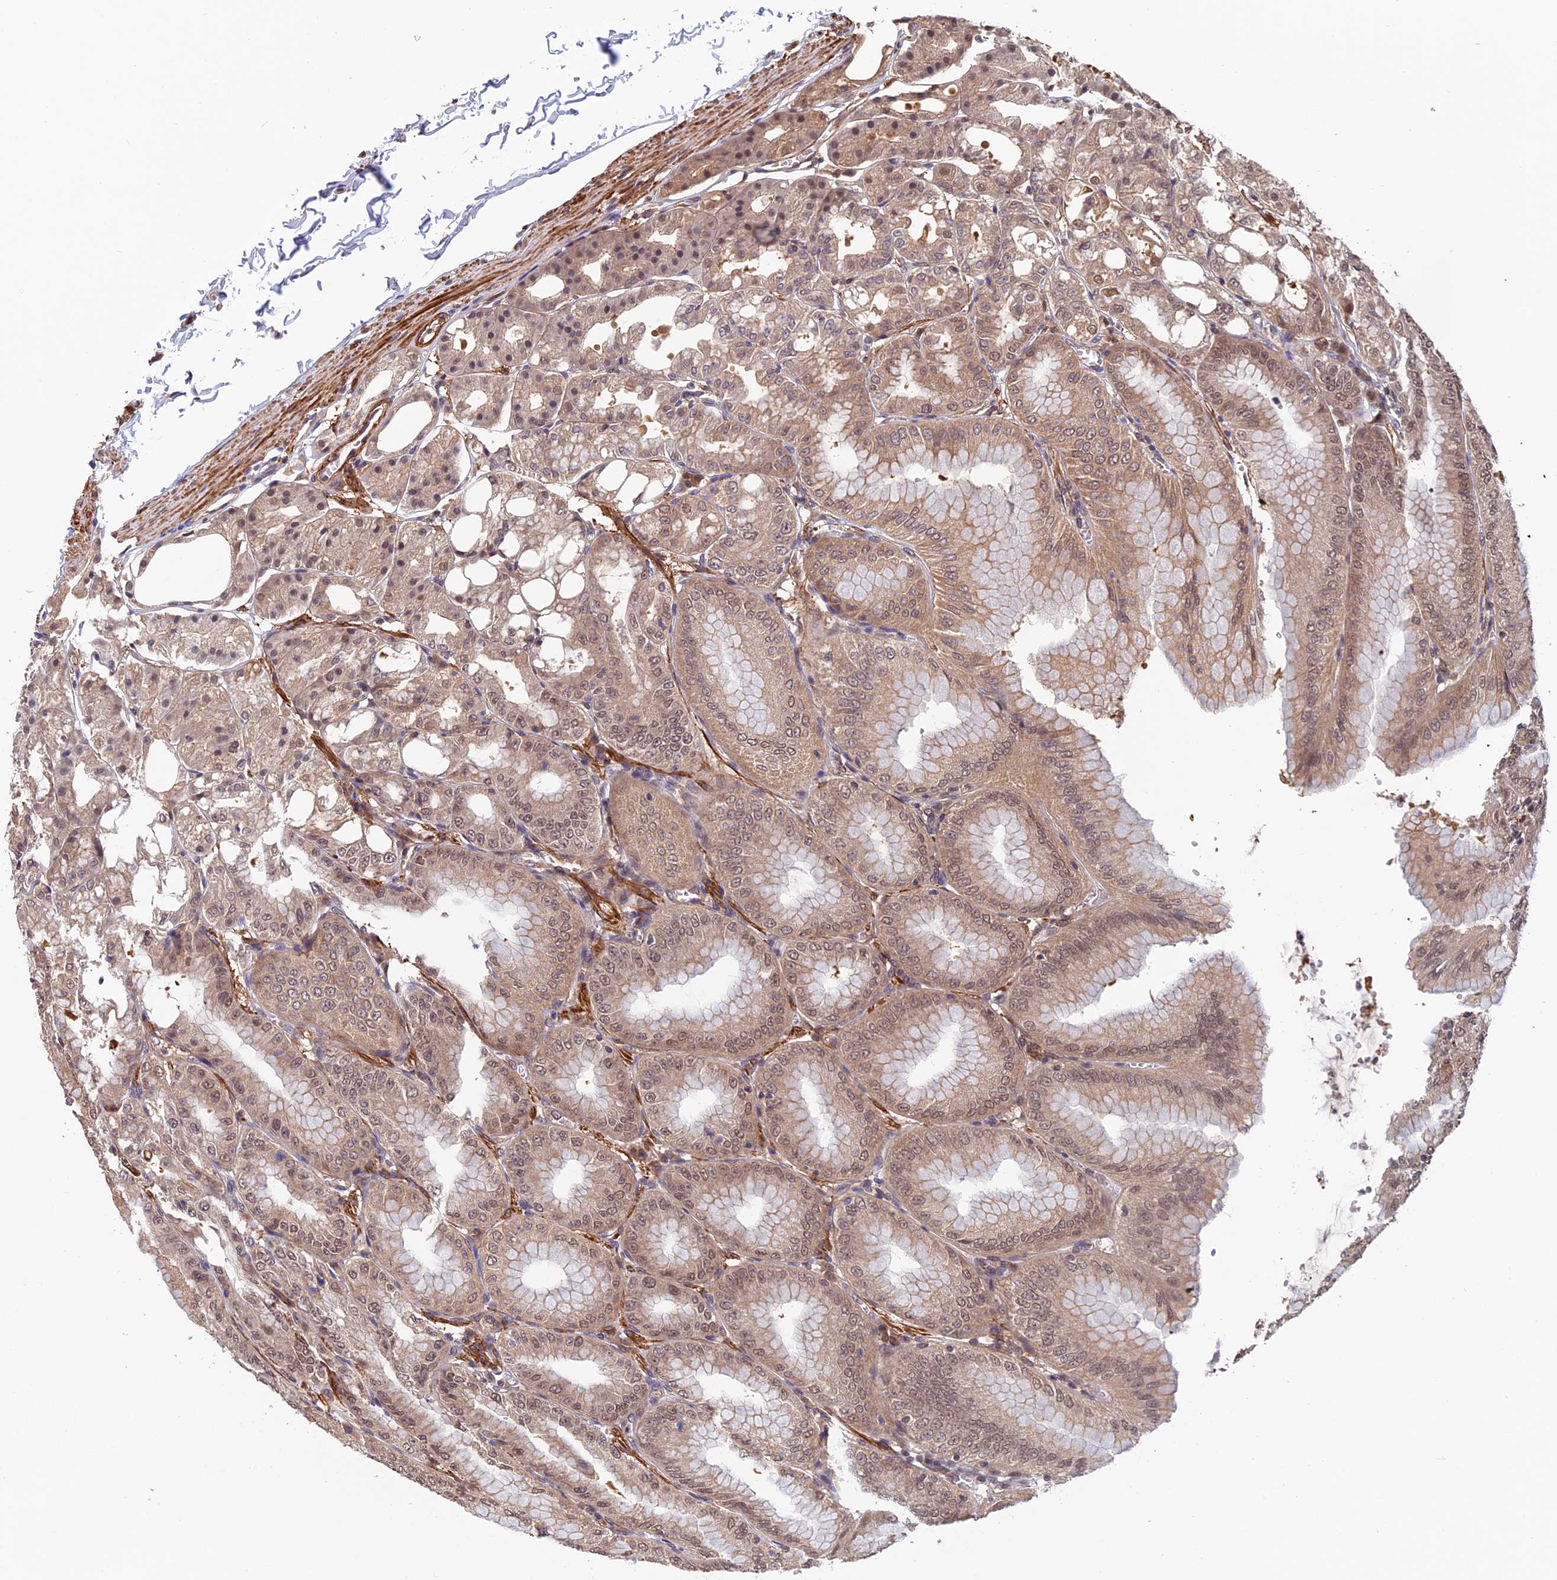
{"staining": {"intensity": "moderate", "quantity": ">75%", "location": "cytoplasmic/membranous,nuclear"}, "tissue": "stomach", "cell_type": "Glandular cells", "image_type": "normal", "snomed": [{"axis": "morphology", "description": "Normal tissue, NOS"}, {"axis": "topography", "description": "Stomach, lower"}], "caption": "Protein staining exhibits moderate cytoplasmic/membranous,nuclear staining in approximately >75% of glandular cells in unremarkable stomach.", "gene": "PSMB3", "patient": {"sex": "male", "age": 71}}